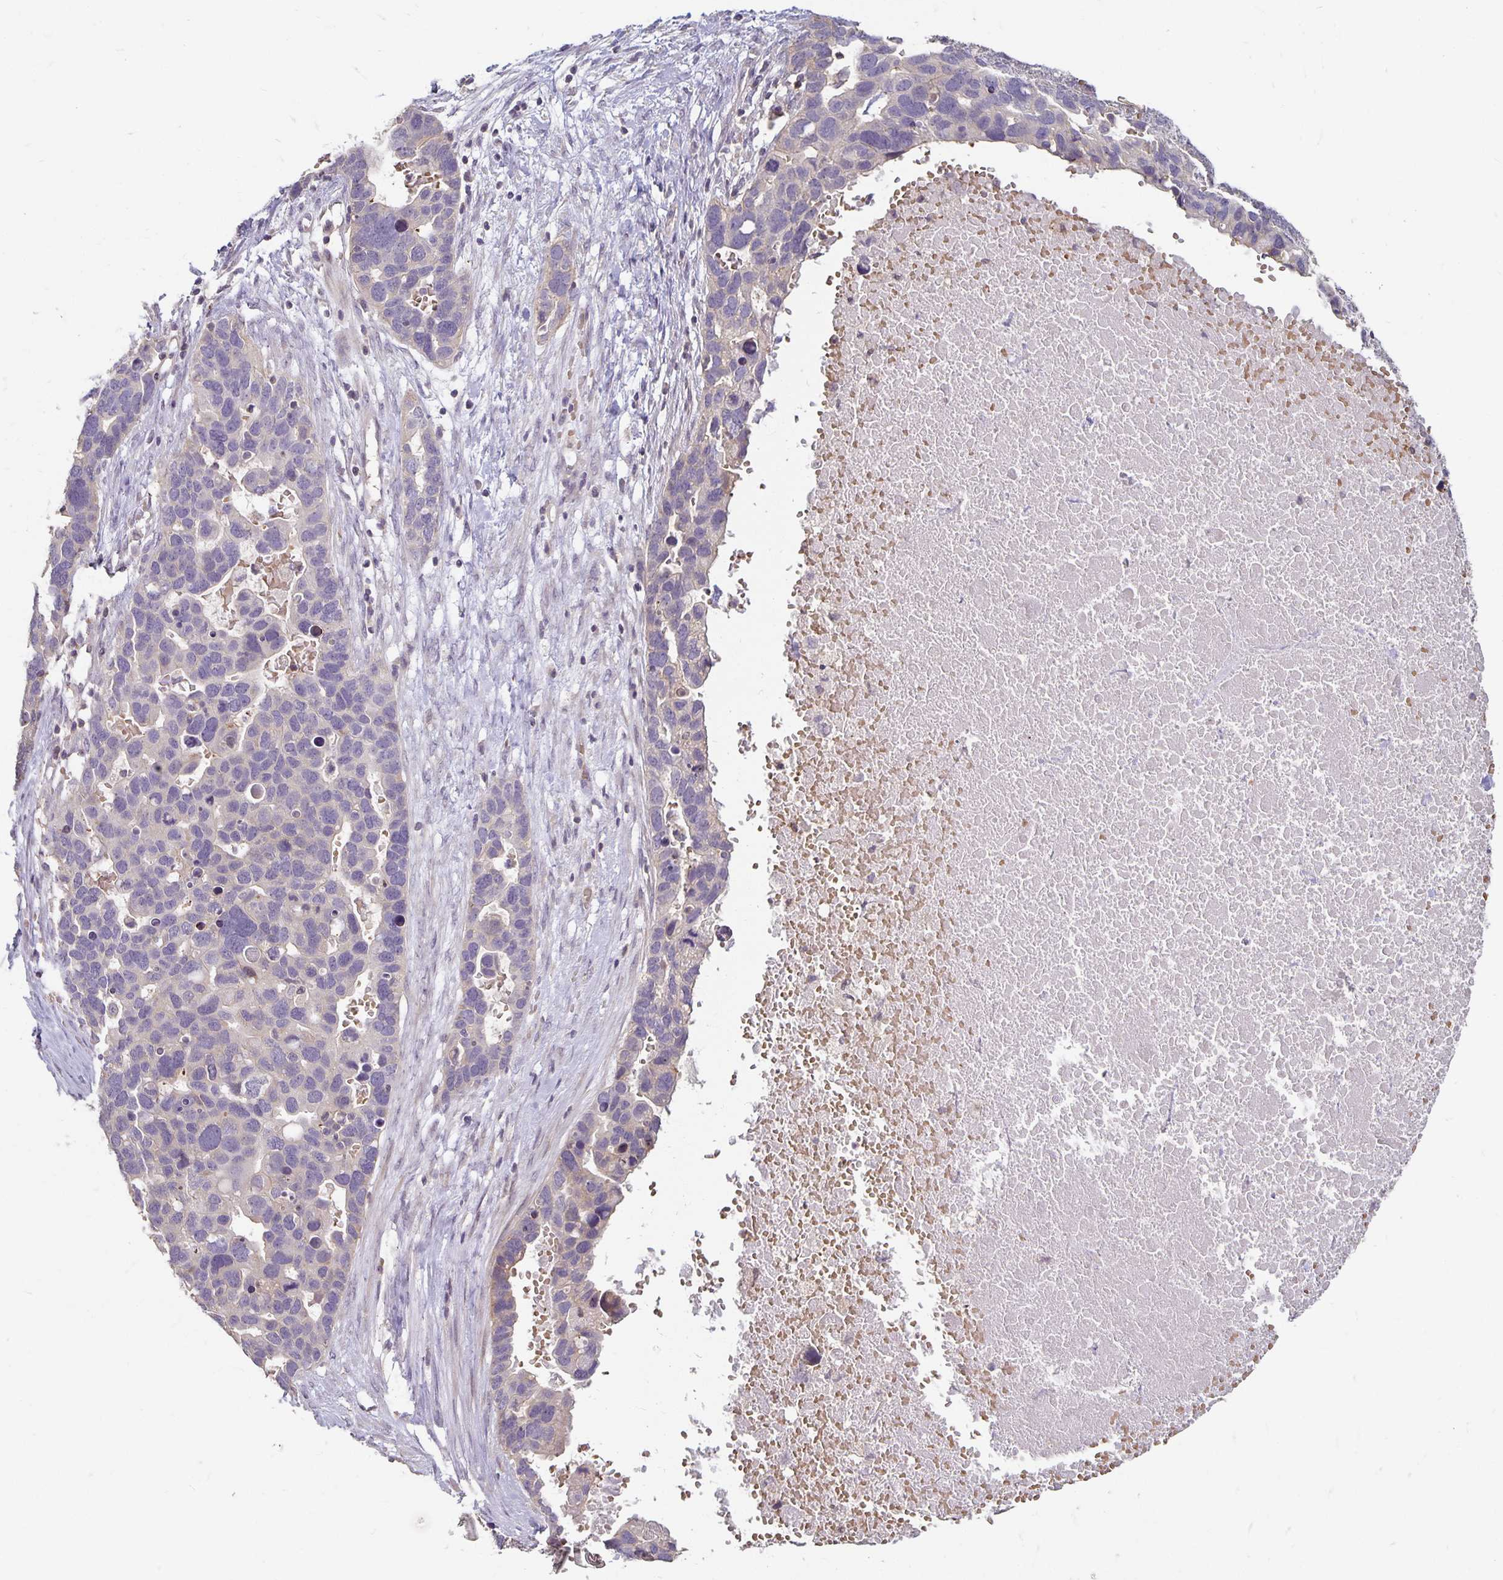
{"staining": {"intensity": "negative", "quantity": "none", "location": "none"}, "tissue": "ovarian cancer", "cell_type": "Tumor cells", "image_type": "cancer", "snomed": [{"axis": "morphology", "description": "Cystadenocarcinoma, serous, NOS"}, {"axis": "topography", "description": "Ovary"}], "caption": "High power microscopy histopathology image of an immunohistochemistry histopathology image of ovarian serous cystadenocarcinoma, revealing no significant positivity in tumor cells.", "gene": "CST6", "patient": {"sex": "female", "age": 54}}